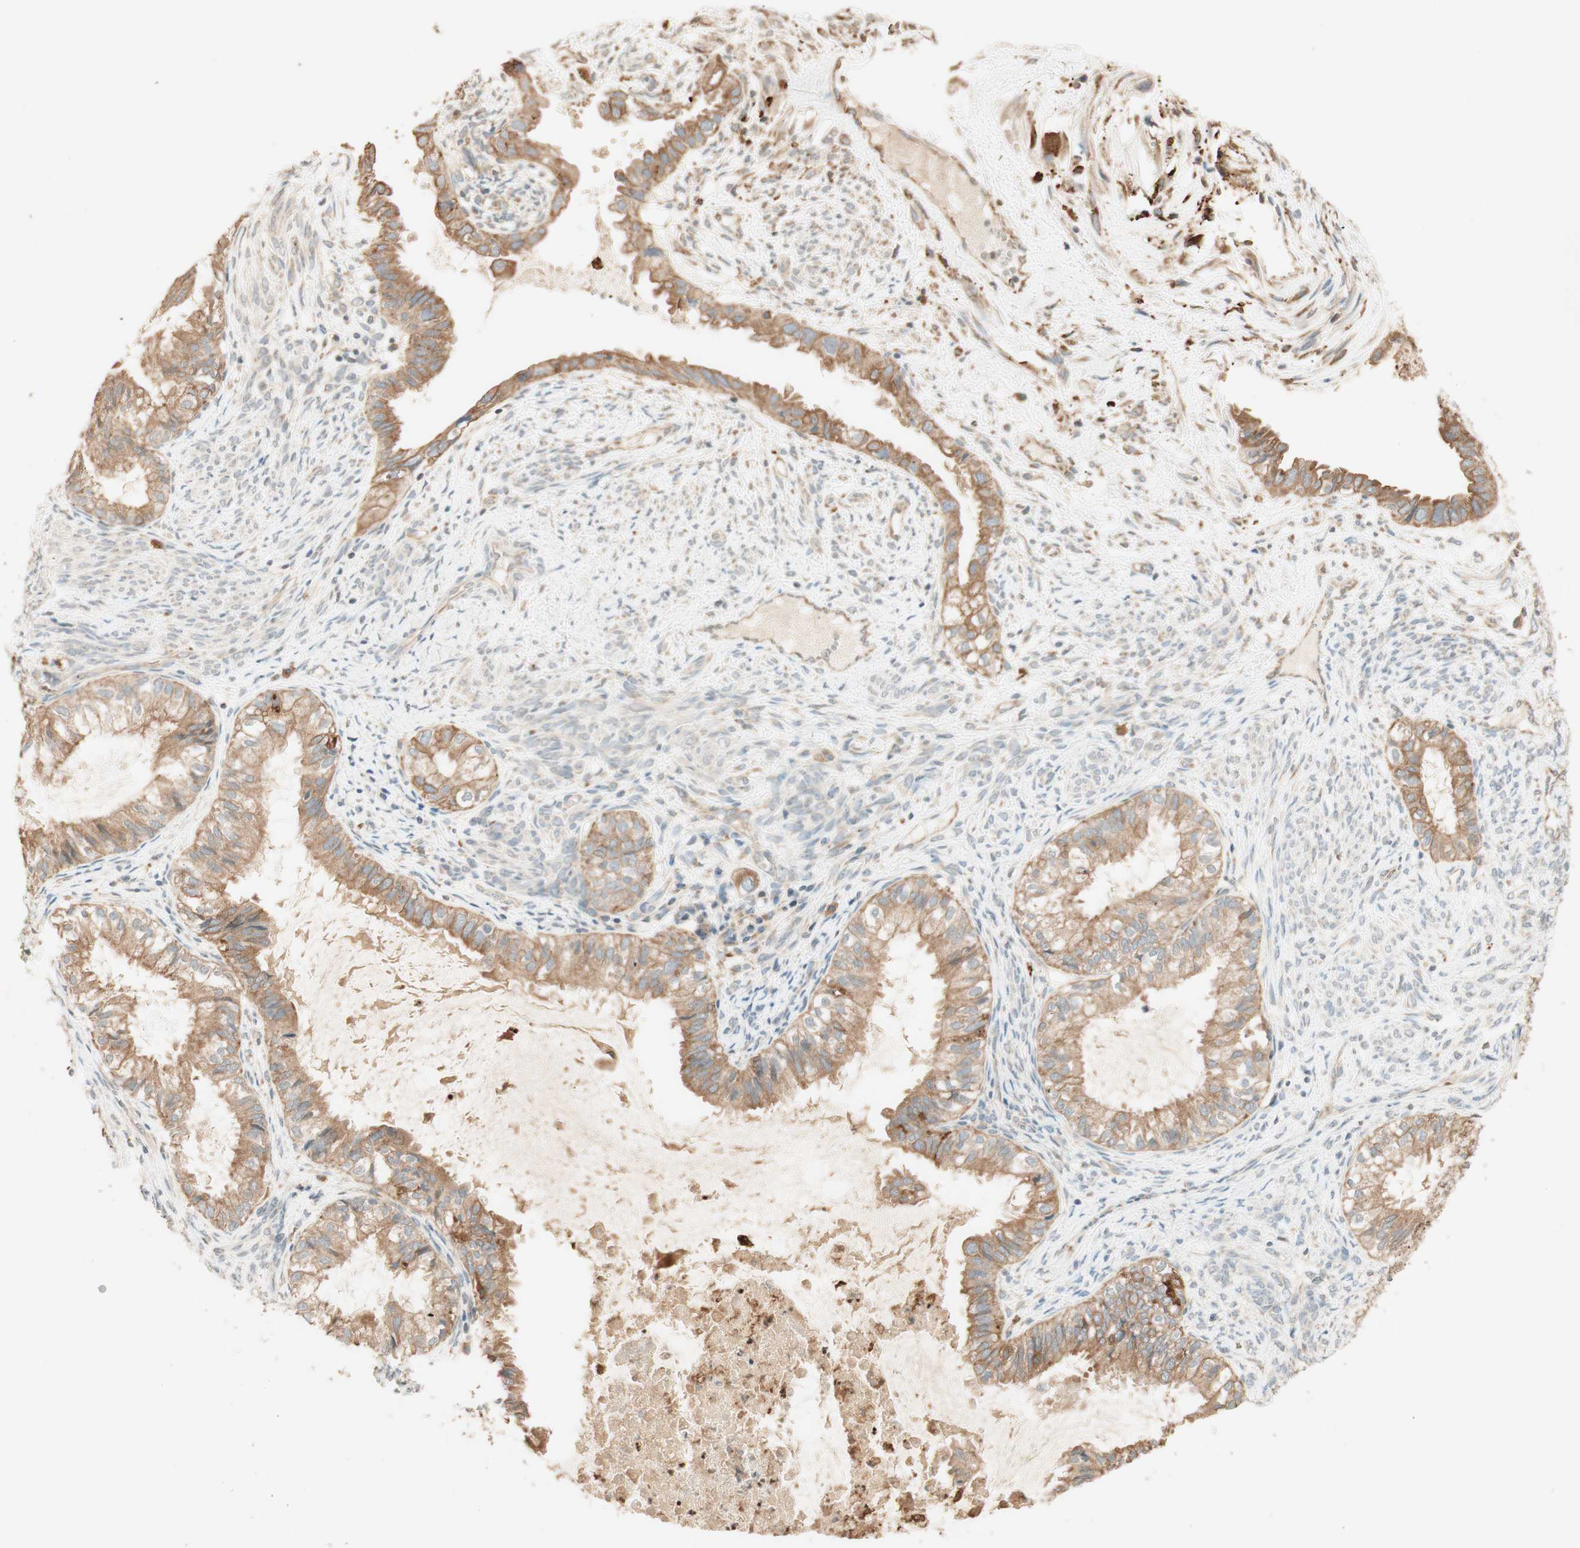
{"staining": {"intensity": "moderate", "quantity": ">75%", "location": "cytoplasmic/membranous"}, "tissue": "cervical cancer", "cell_type": "Tumor cells", "image_type": "cancer", "snomed": [{"axis": "morphology", "description": "Normal tissue, NOS"}, {"axis": "morphology", "description": "Adenocarcinoma, NOS"}, {"axis": "topography", "description": "Cervix"}, {"axis": "topography", "description": "Endometrium"}], "caption": "Cervical cancer tissue displays moderate cytoplasmic/membranous staining in approximately >75% of tumor cells, visualized by immunohistochemistry. (brown staining indicates protein expression, while blue staining denotes nuclei).", "gene": "CLCN2", "patient": {"sex": "female", "age": 86}}